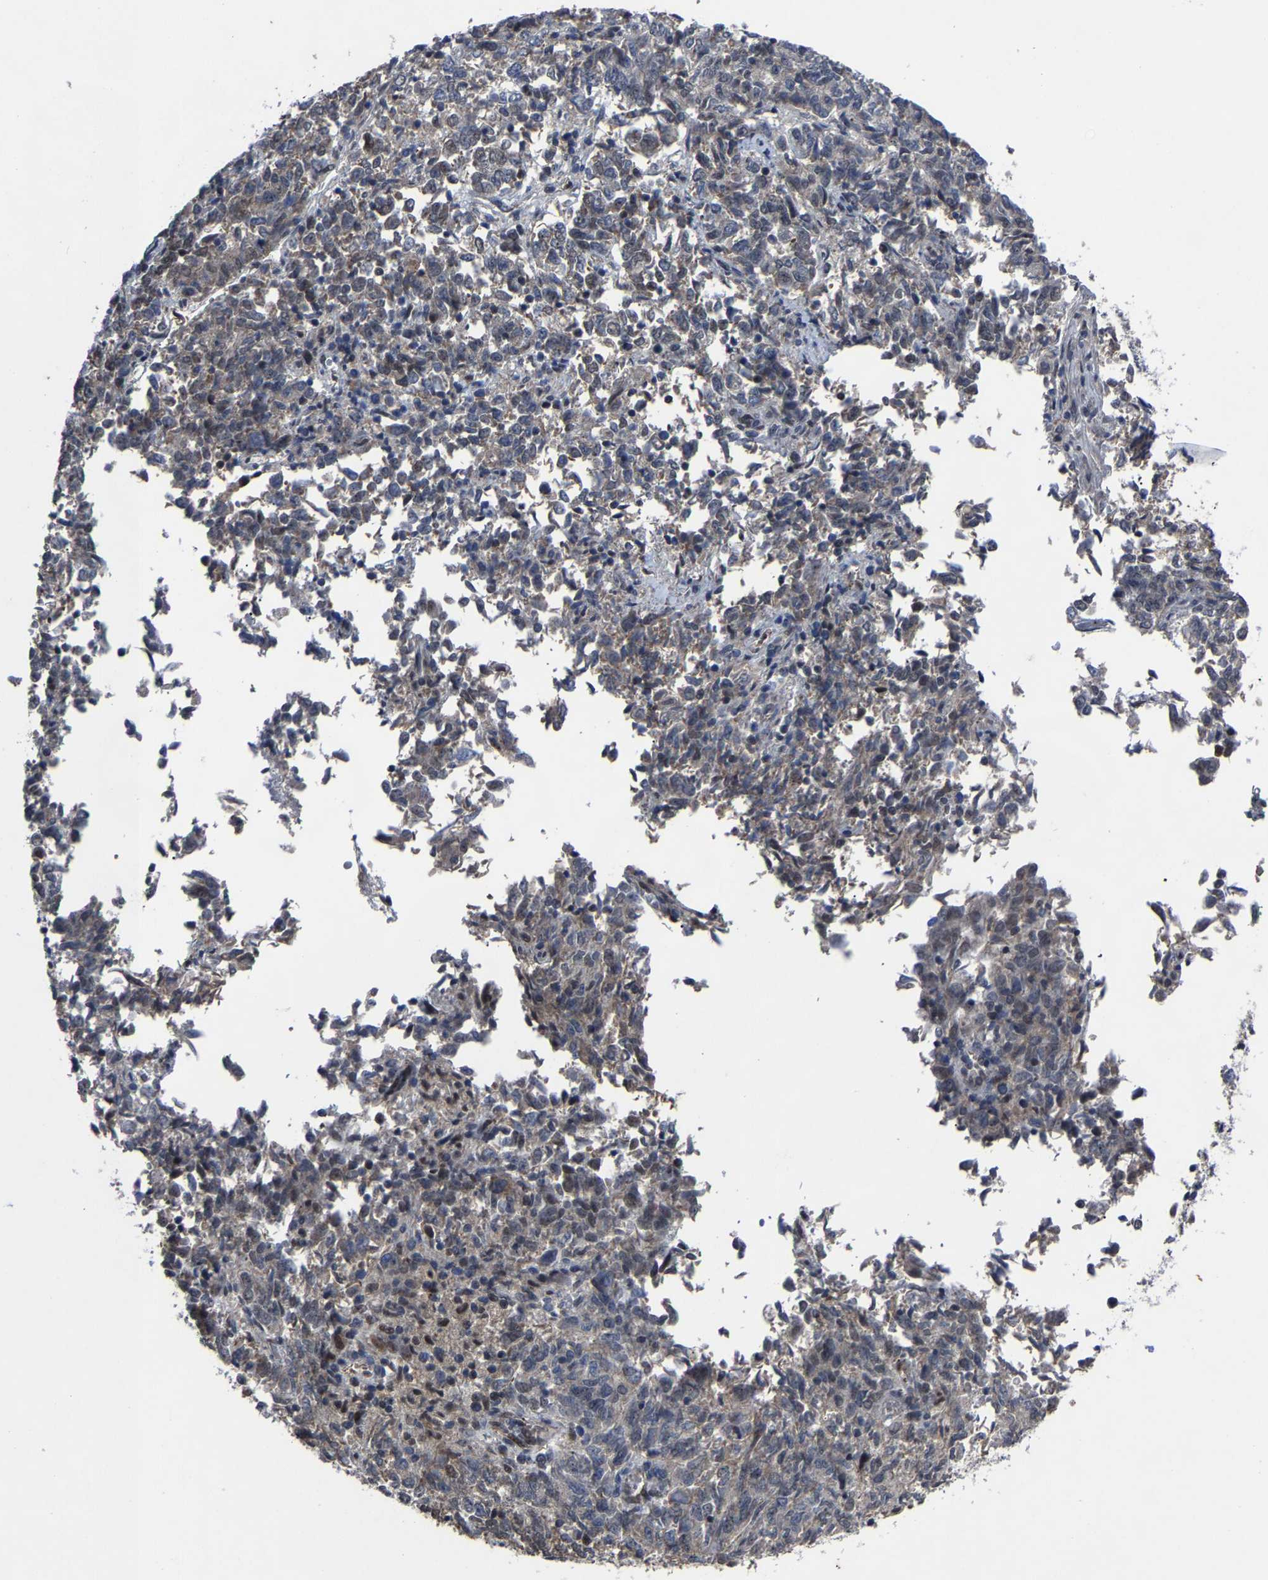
{"staining": {"intensity": "negative", "quantity": "none", "location": "none"}, "tissue": "endometrial cancer", "cell_type": "Tumor cells", "image_type": "cancer", "snomed": [{"axis": "morphology", "description": "Adenocarcinoma, NOS"}, {"axis": "topography", "description": "Endometrium"}], "caption": "Immunohistochemistry of human endometrial adenocarcinoma shows no staining in tumor cells. (DAB immunohistochemistry (IHC) visualized using brightfield microscopy, high magnification).", "gene": "LSM8", "patient": {"sex": "female", "age": 80}}